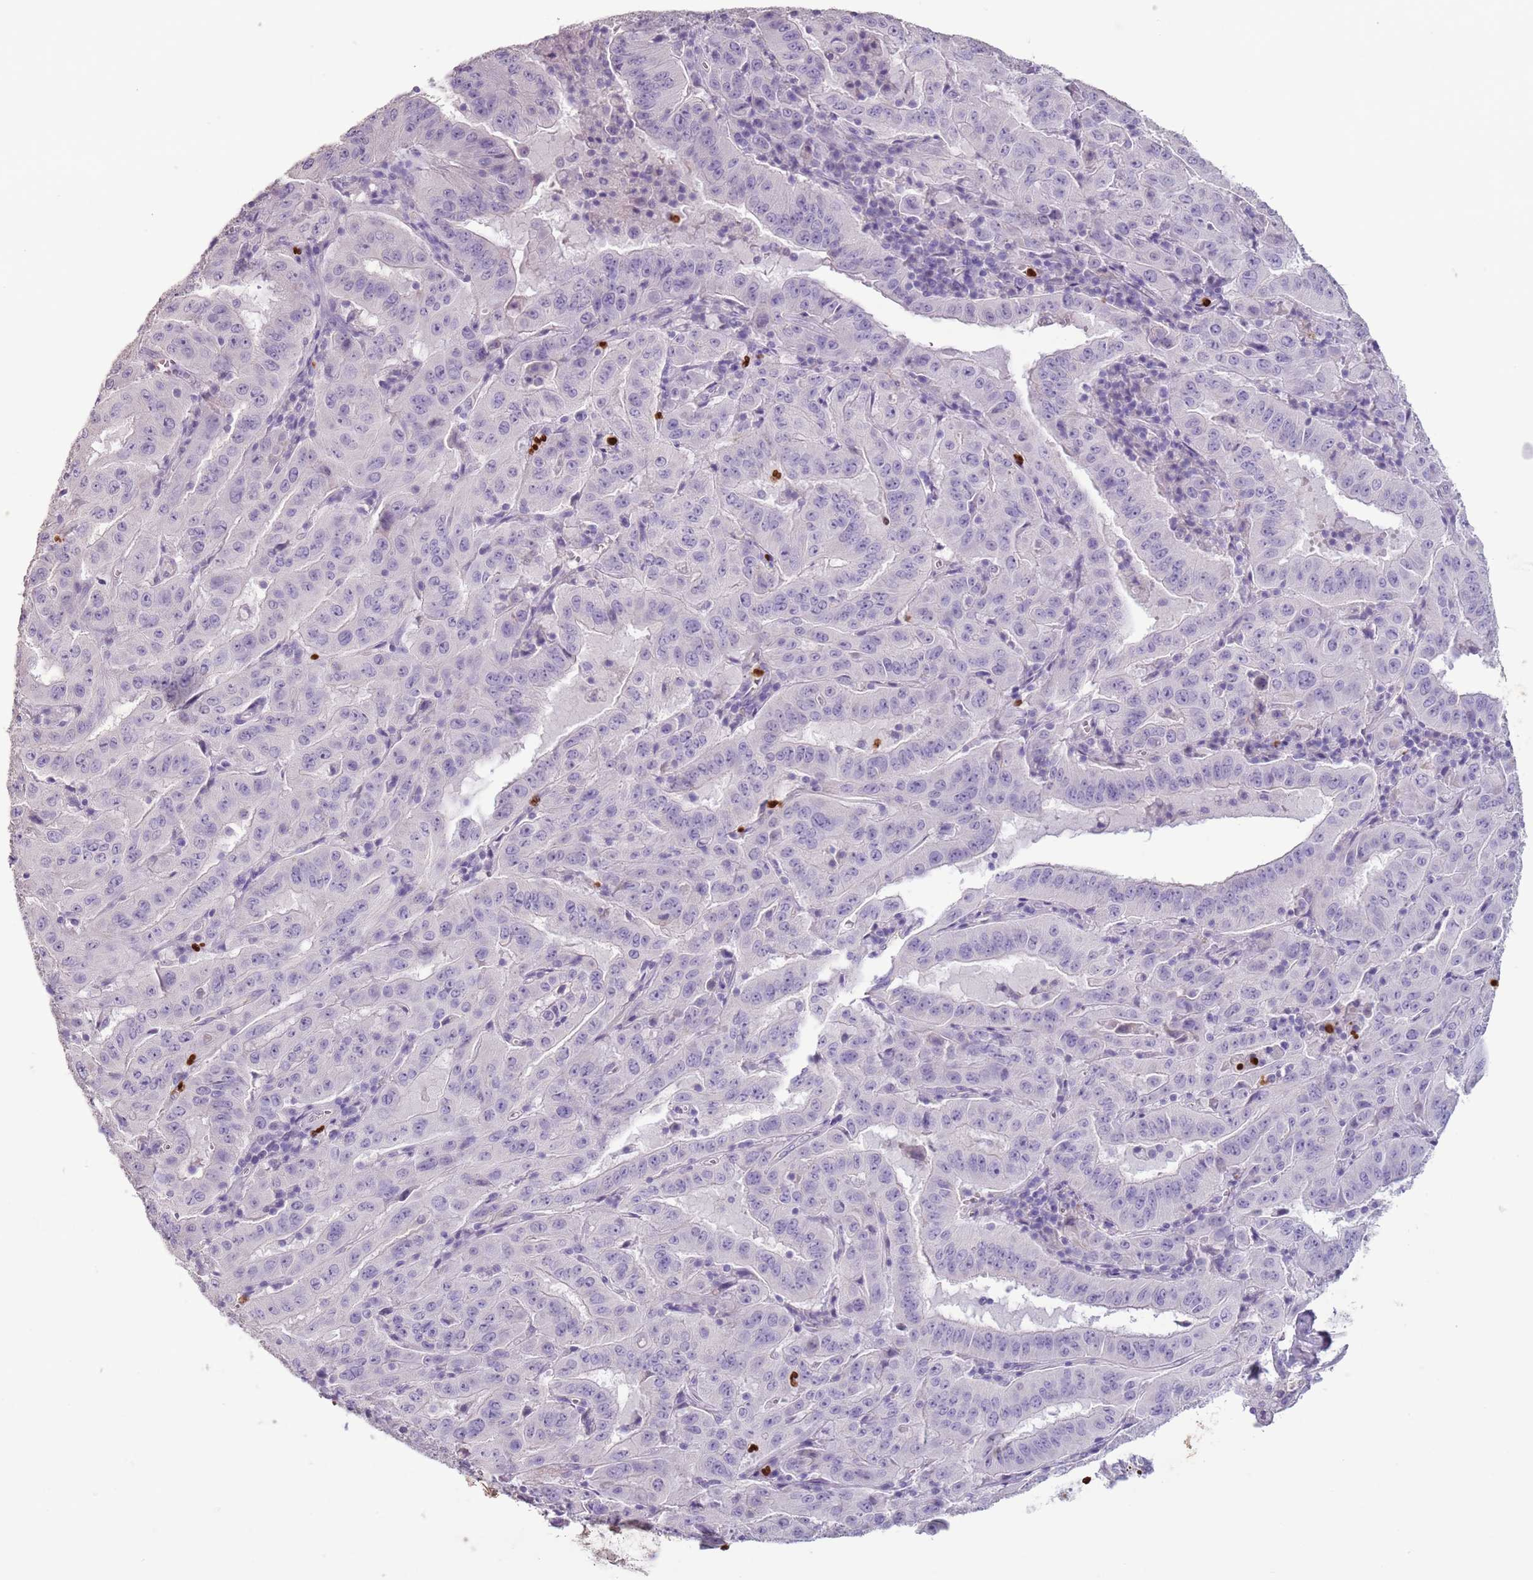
{"staining": {"intensity": "negative", "quantity": "none", "location": "none"}, "tissue": "pancreatic cancer", "cell_type": "Tumor cells", "image_type": "cancer", "snomed": [{"axis": "morphology", "description": "Adenocarcinoma, NOS"}, {"axis": "topography", "description": "Pancreas"}], "caption": "This is an immunohistochemistry image of human pancreatic cancer. There is no staining in tumor cells.", "gene": "CELF6", "patient": {"sex": "male", "age": 63}}